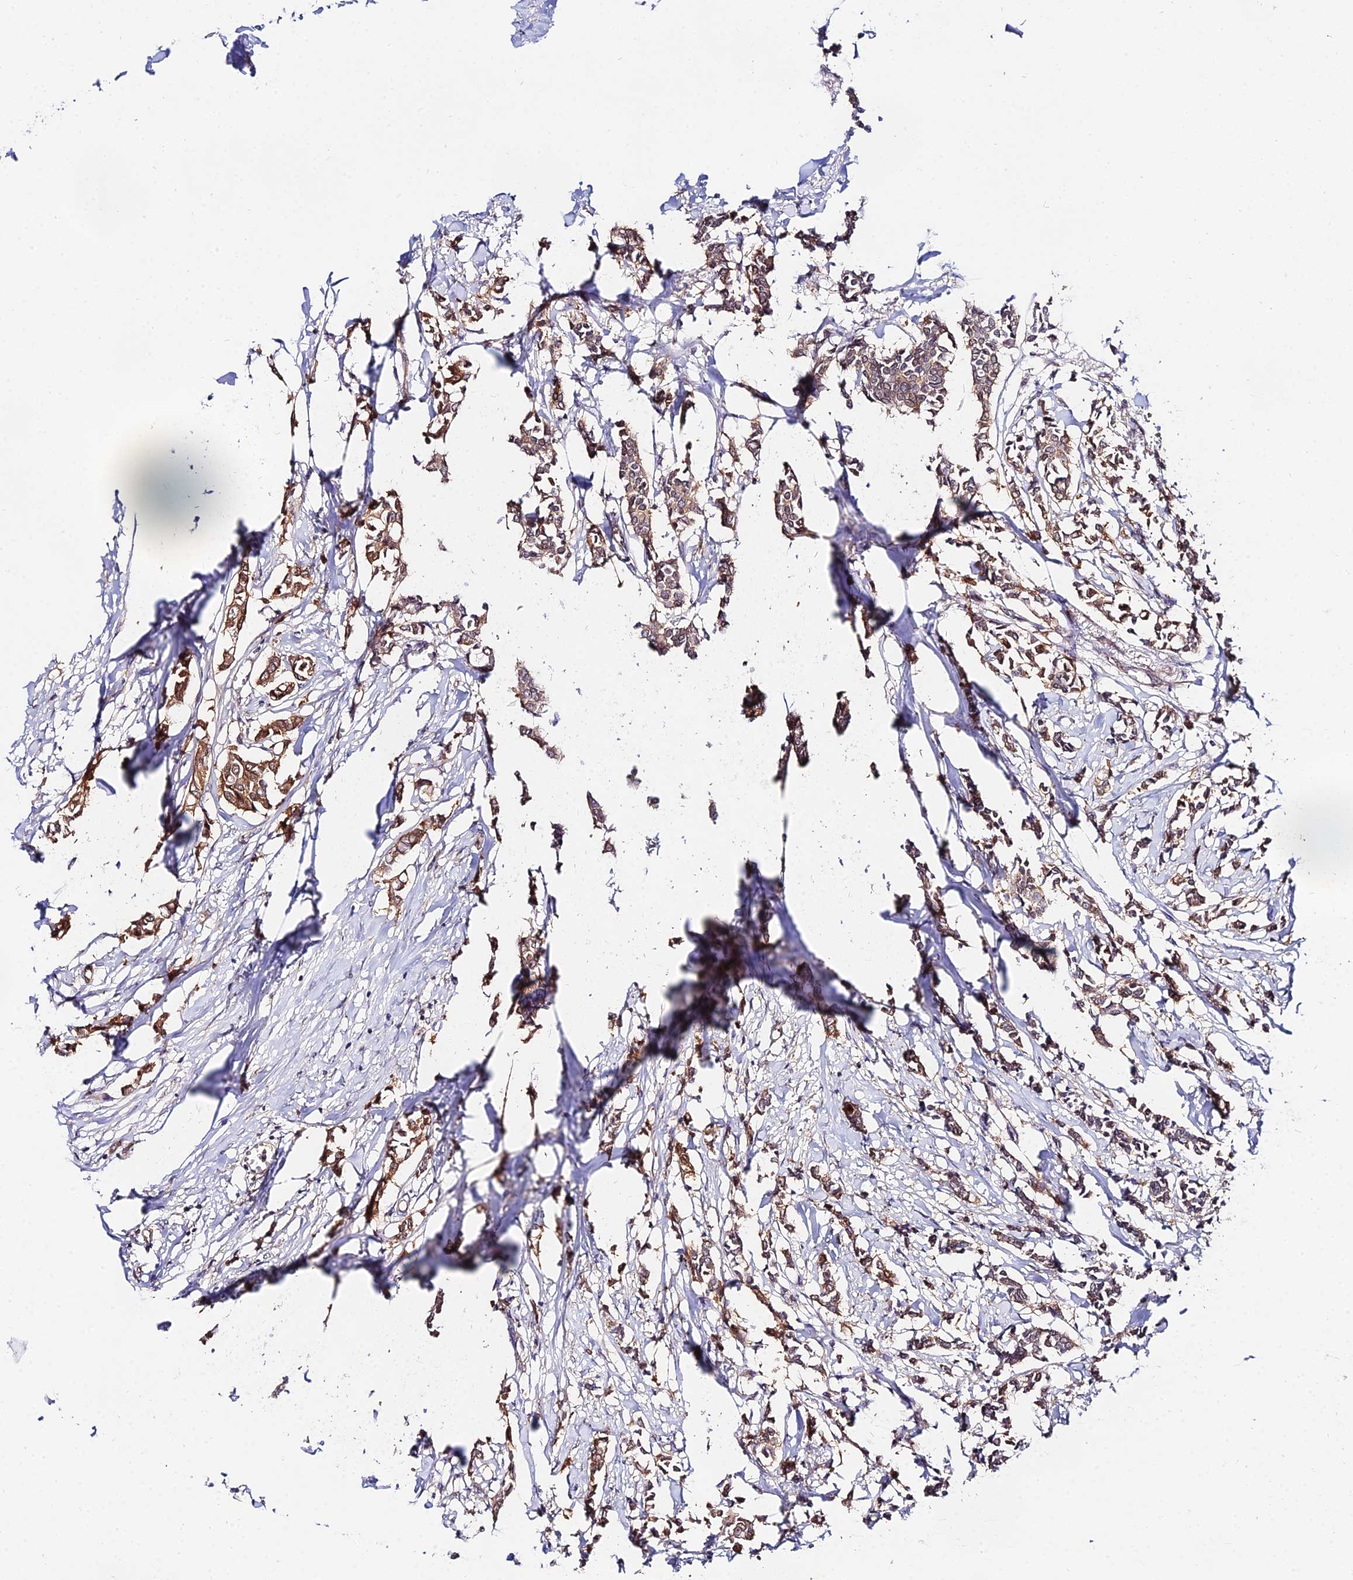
{"staining": {"intensity": "moderate", "quantity": ">75%", "location": "cytoplasmic/membranous"}, "tissue": "breast cancer", "cell_type": "Tumor cells", "image_type": "cancer", "snomed": [{"axis": "morphology", "description": "Duct carcinoma"}, {"axis": "topography", "description": "Breast"}], "caption": "IHC (DAB (3,3'-diaminobenzidine)) staining of human breast cancer (invasive ductal carcinoma) exhibits moderate cytoplasmic/membranous protein staining in about >75% of tumor cells.", "gene": "PPP2R2C", "patient": {"sex": "female", "age": 41}}